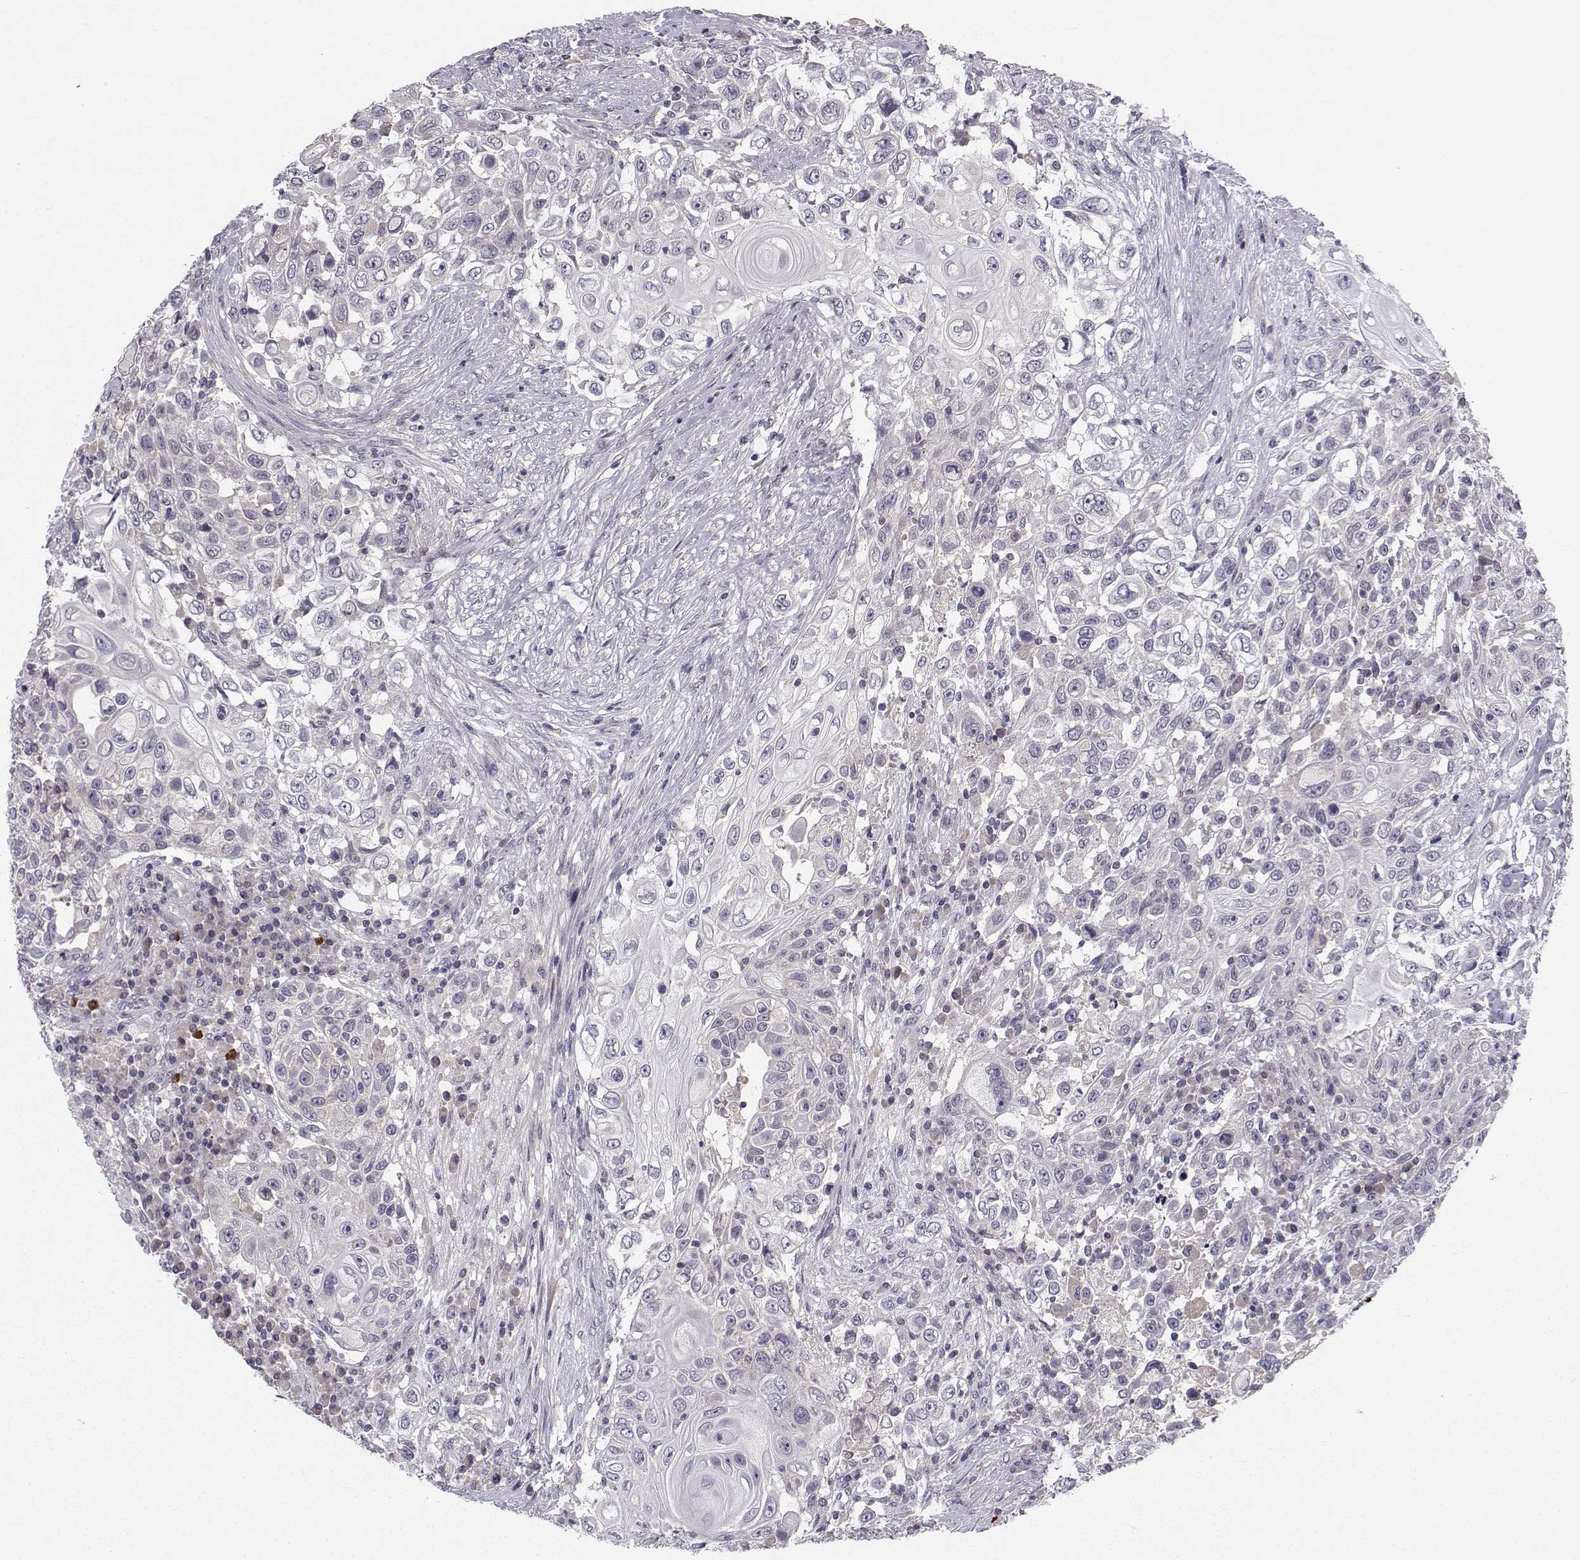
{"staining": {"intensity": "negative", "quantity": "none", "location": "none"}, "tissue": "urothelial cancer", "cell_type": "Tumor cells", "image_type": "cancer", "snomed": [{"axis": "morphology", "description": "Urothelial carcinoma, High grade"}, {"axis": "topography", "description": "Urinary bladder"}], "caption": "The micrograph reveals no staining of tumor cells in urothelial cancer.", "gene": "PEX5L", "patient": {"sex": "female", "age": 56}}